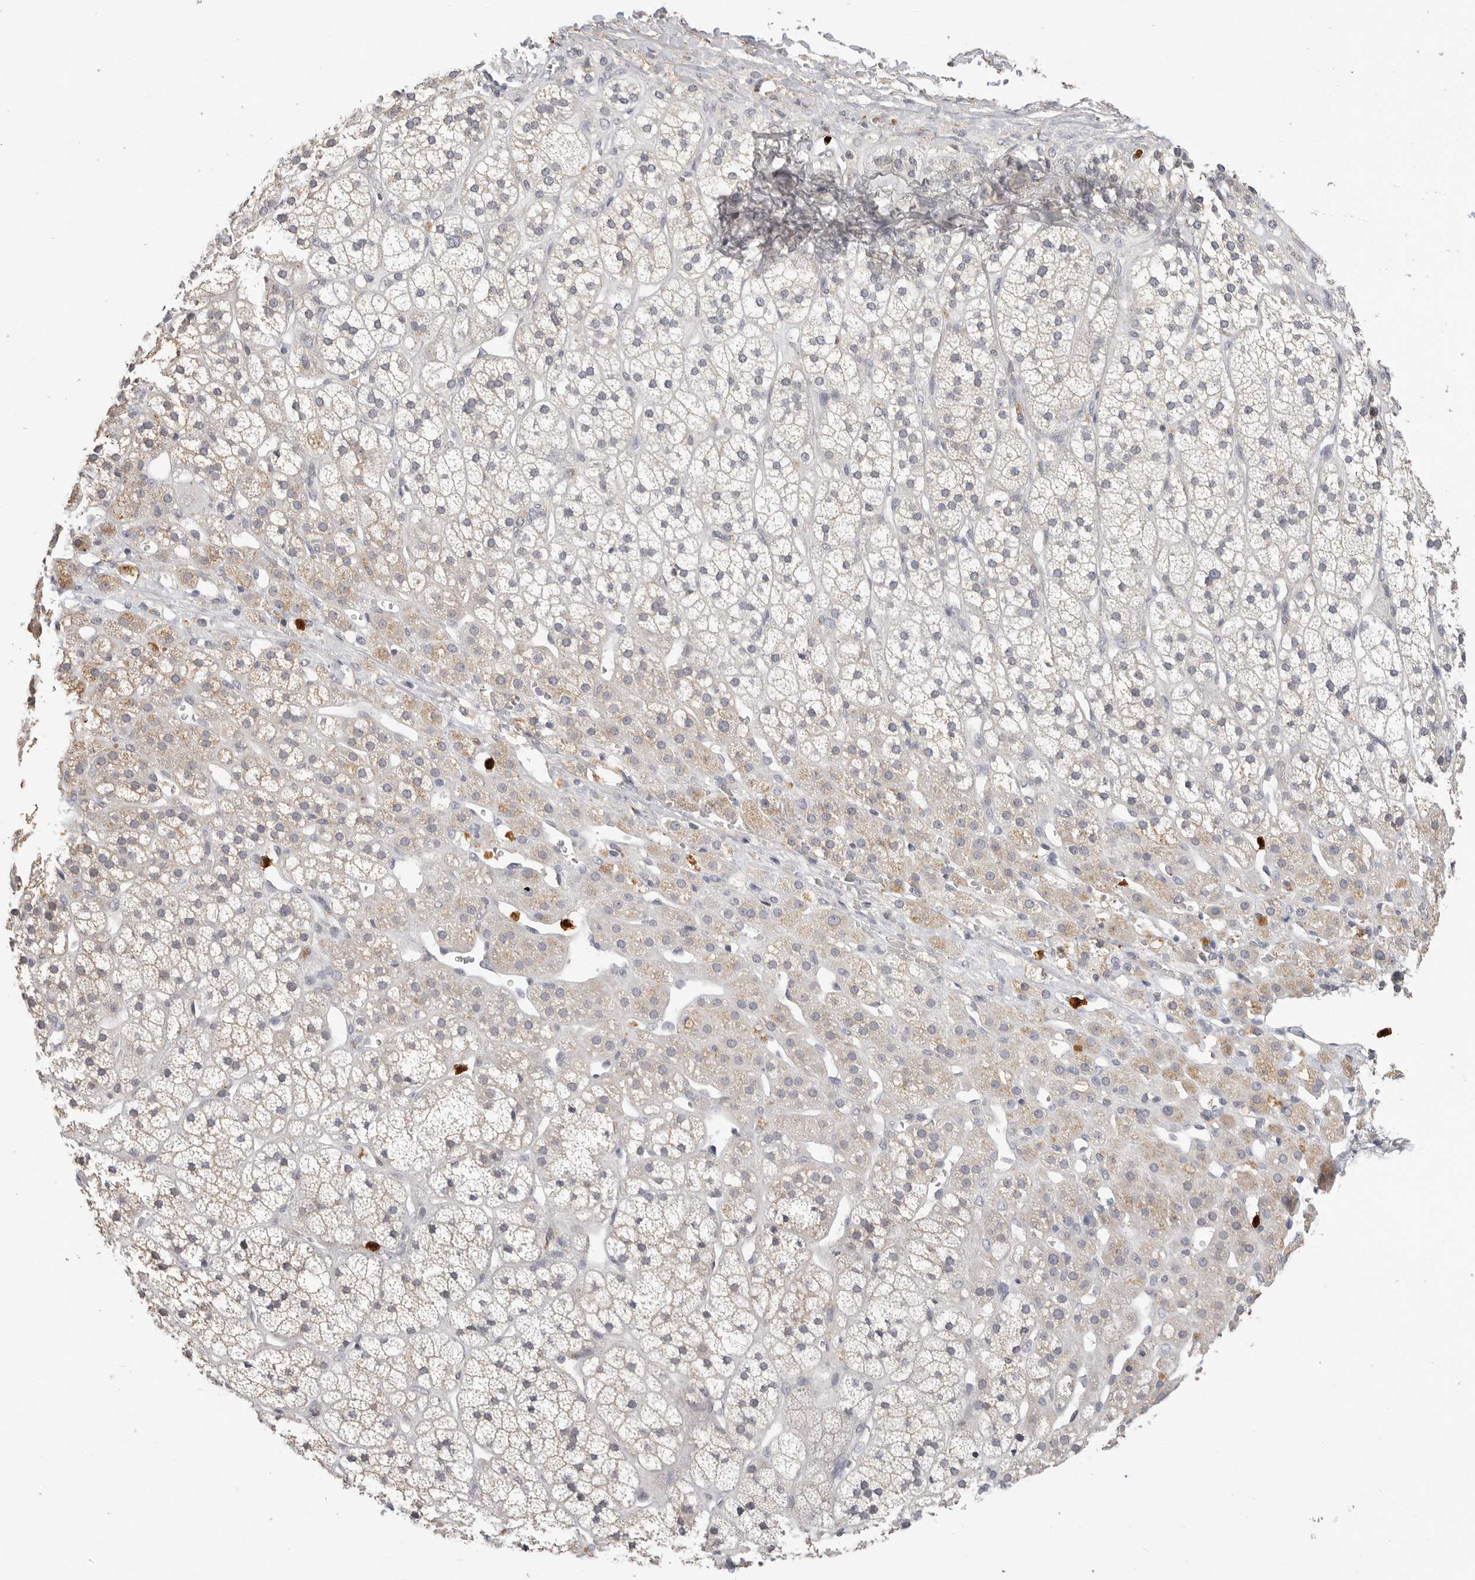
{"staining": {"intensity": "weak", "quantity": "<25%", "location": "cytoplasmic/membranous"}, "tissue": "adrenal gland", "cell_type": "Glandular cells", "image_type": "normal", "snomed": [{"axis": "morphology", "description": "Normal tissue, NOS"}, {"axis": "topography", "description": "Adrenal gland"}], "caption": "This is a histopathology image of immunohistochemistry staining of unremarkable adrenal gland, which shows no positivity in glandular cells.", "gene": "LTBR", "patient": {"sex": "male", "age": 56}}